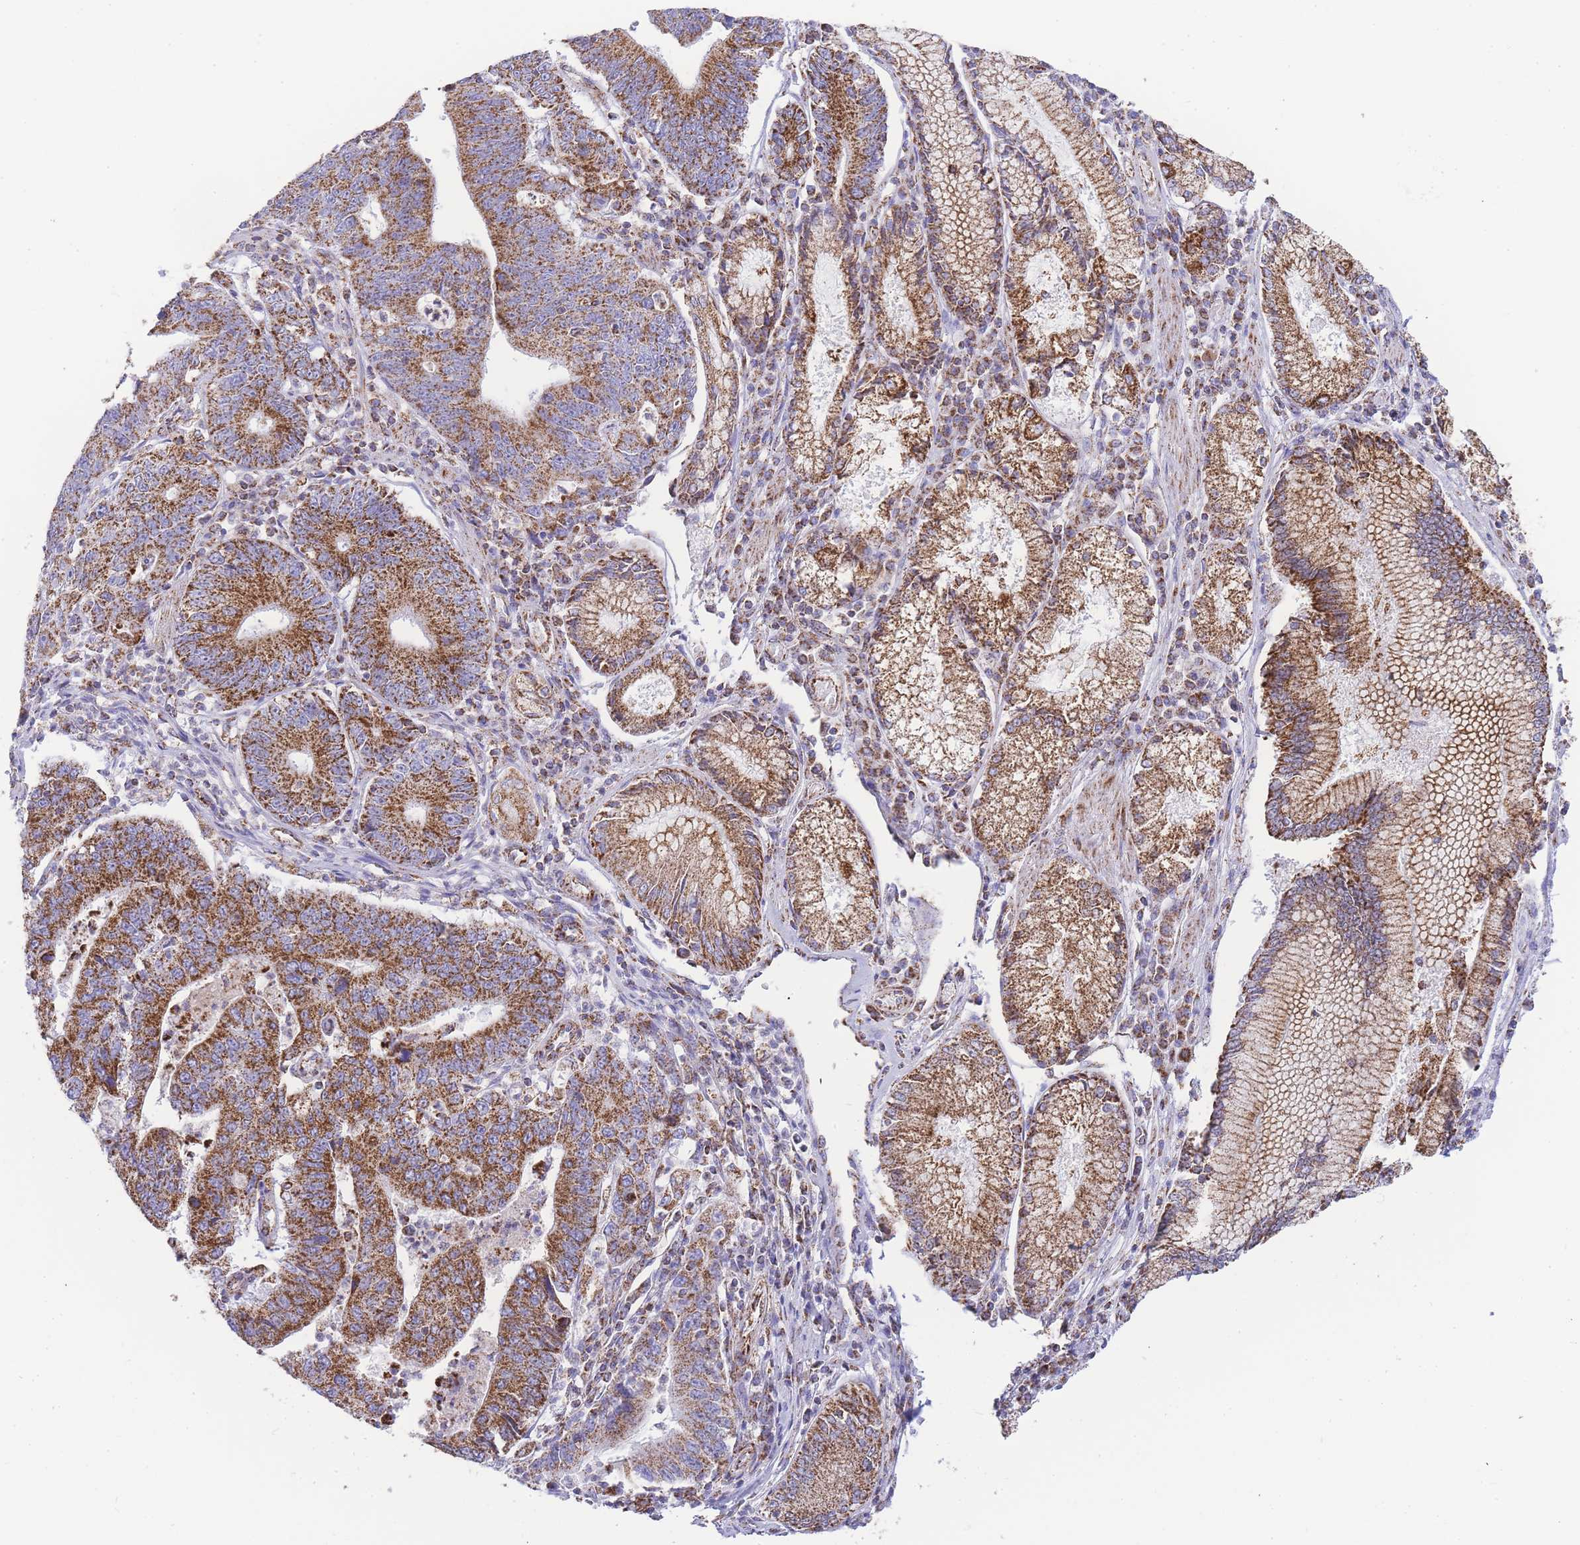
{"staining": {"intensity": "strong", "quantity": ">75%", "location": "cytoplasmic/membranous"}, "tissue": "stomach cancer", "cell_type": "Tumor cells", "image_type": "cancer", "snomed": [{"axis": "morphology", "description": "Adenocarcinoma, NOS"}, {"axis": "topography", "description": "Stomach"}], "caption": "Protein staining of adenocarcinoma (stomach) tissue exhibits strong cytoplasmic/membranous staining in about >75% of tumor cells.", "gene": "GSTM1", "patient": {"sex": "male", "age": 59}}